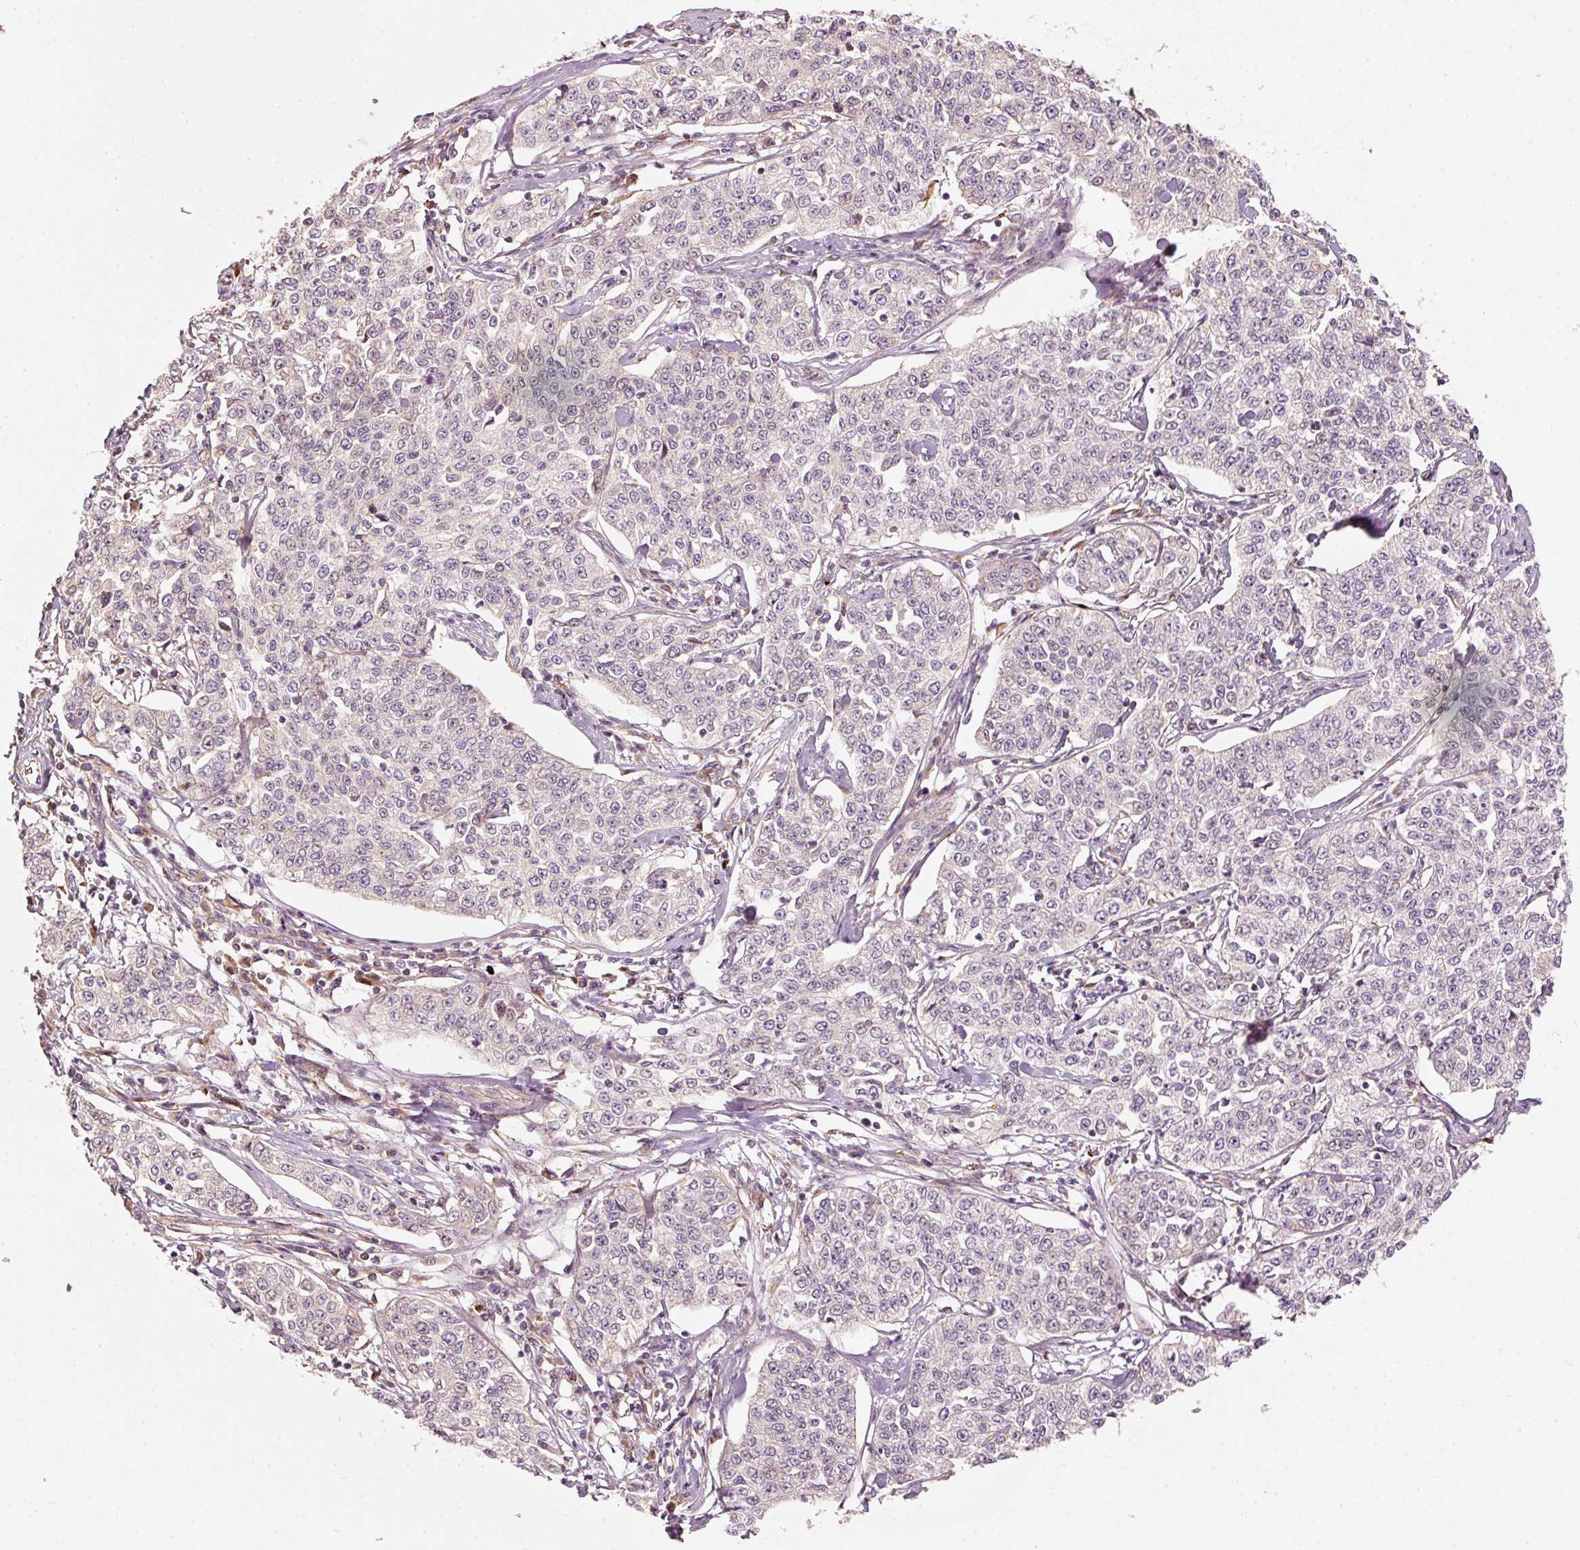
{"staining": {"intensity": "negative", "quantity": "none", "location": "none"}, "tissue": "cervical cancer", "cell_type": "Tumor cells", "image_type": "cancer", "snomed": [{"axis": "morphology", "description": "Squamous cell carcinoma, NOS"}, {"axis": "topography", "description": "Cervix"}], "caption": "Immunohistochemistry of cervical cancer (squamous cell carcinoma) displays no expression in tumor cells.", "gene": "MTHFD1L", "patient": {"sex": "female", "age": 35}}